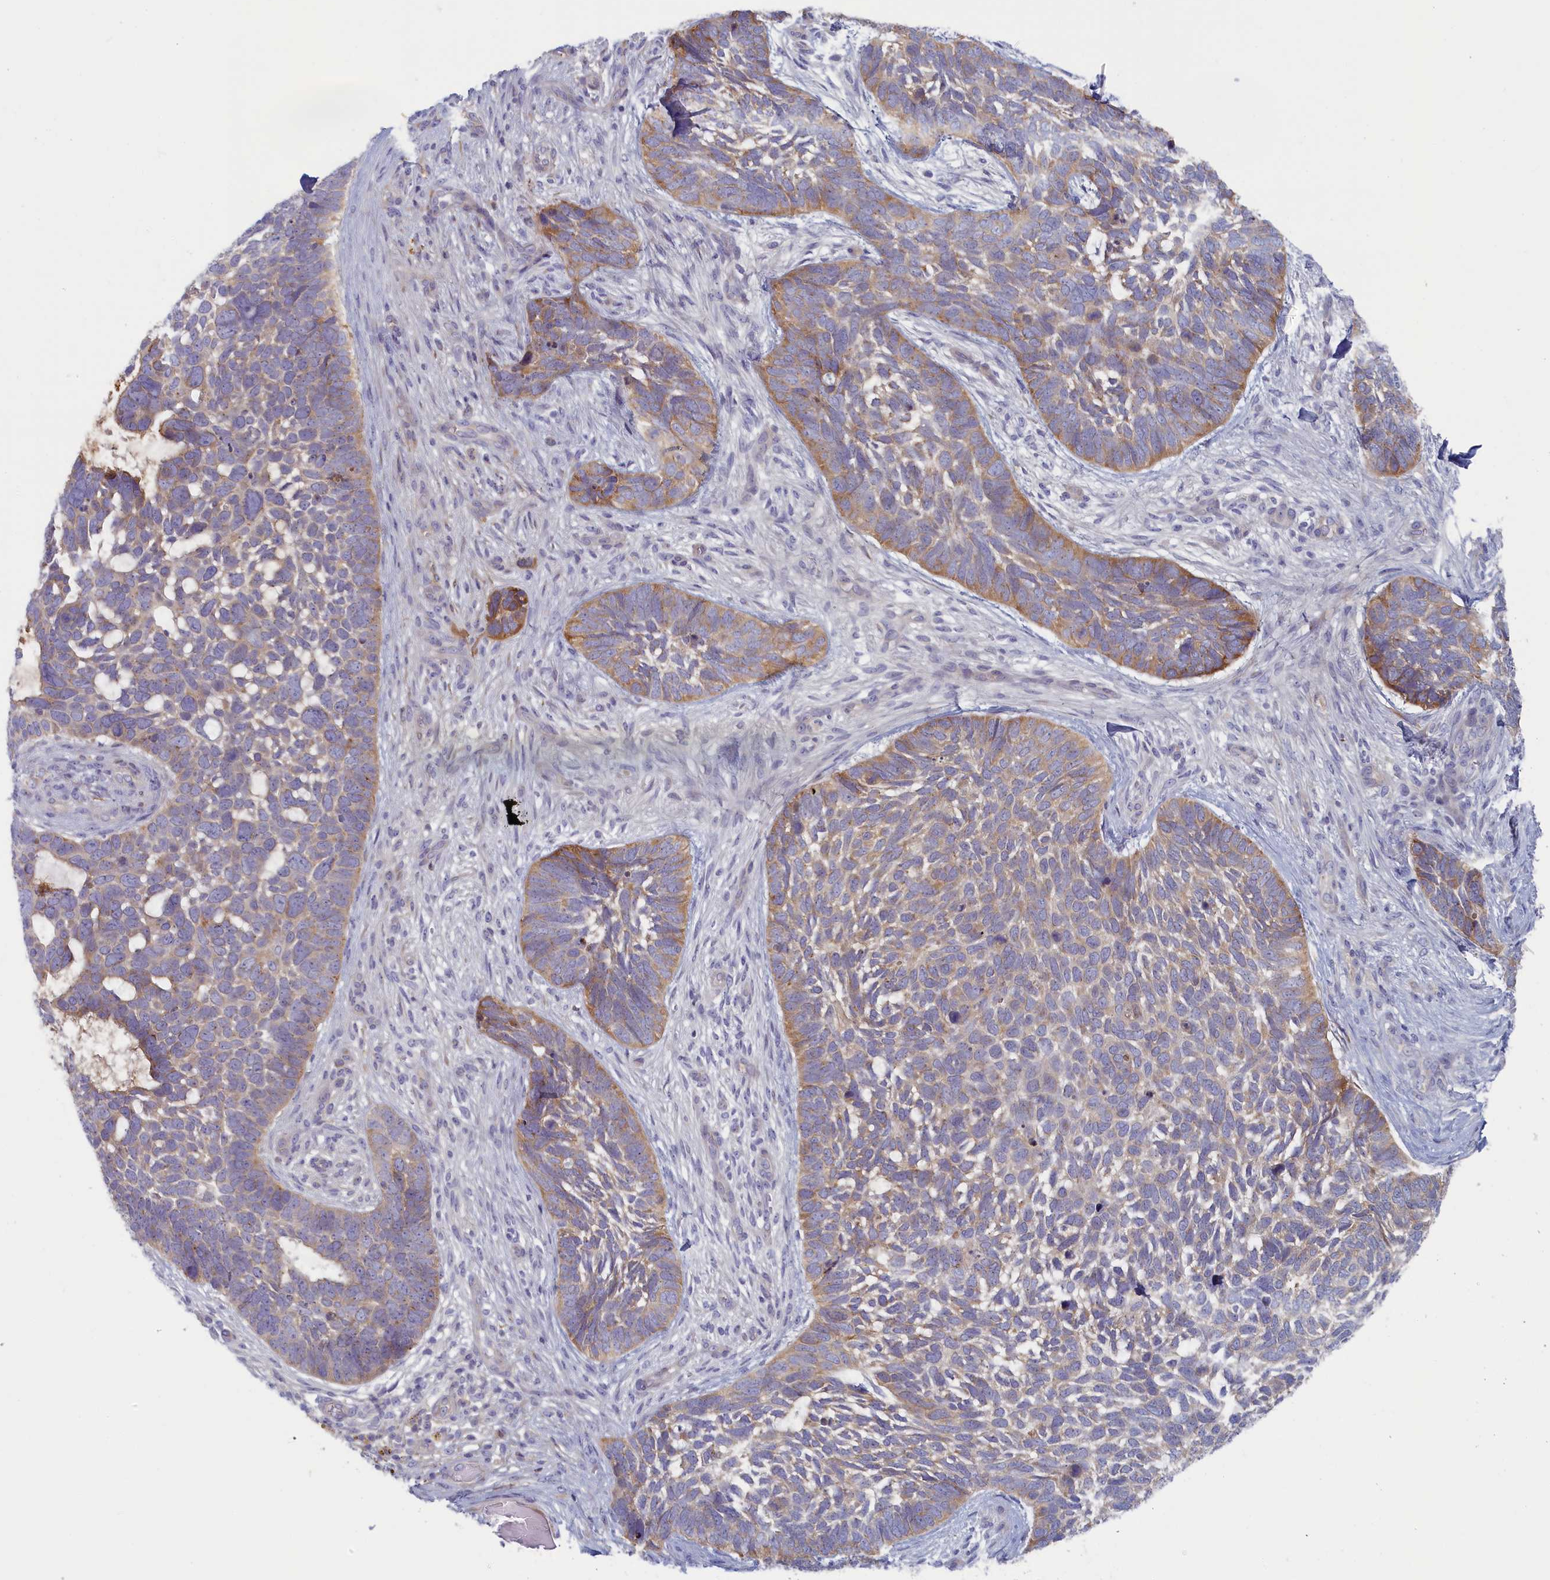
{"staining": {"intensity": "moderate", "quantity": "<25%", "location": "cytoplasmic/membranous"}, "tissue": "skin cancer", "cell_type": "Tumor cells", "image_type": "cancer", "snomed": [{"axis": "morphology", "description": "Basal cell carcinoma"}, {"axis": "topography", "description": "Skin"}], "caption": "Protein staining of basal cell carcinoma (skin) tissue shows moderate cytoplasmic/membranous positivity in approximately <25% of tumor cells.", "gene": "STX16", "patient": {"sex": "male", "age": 88}}